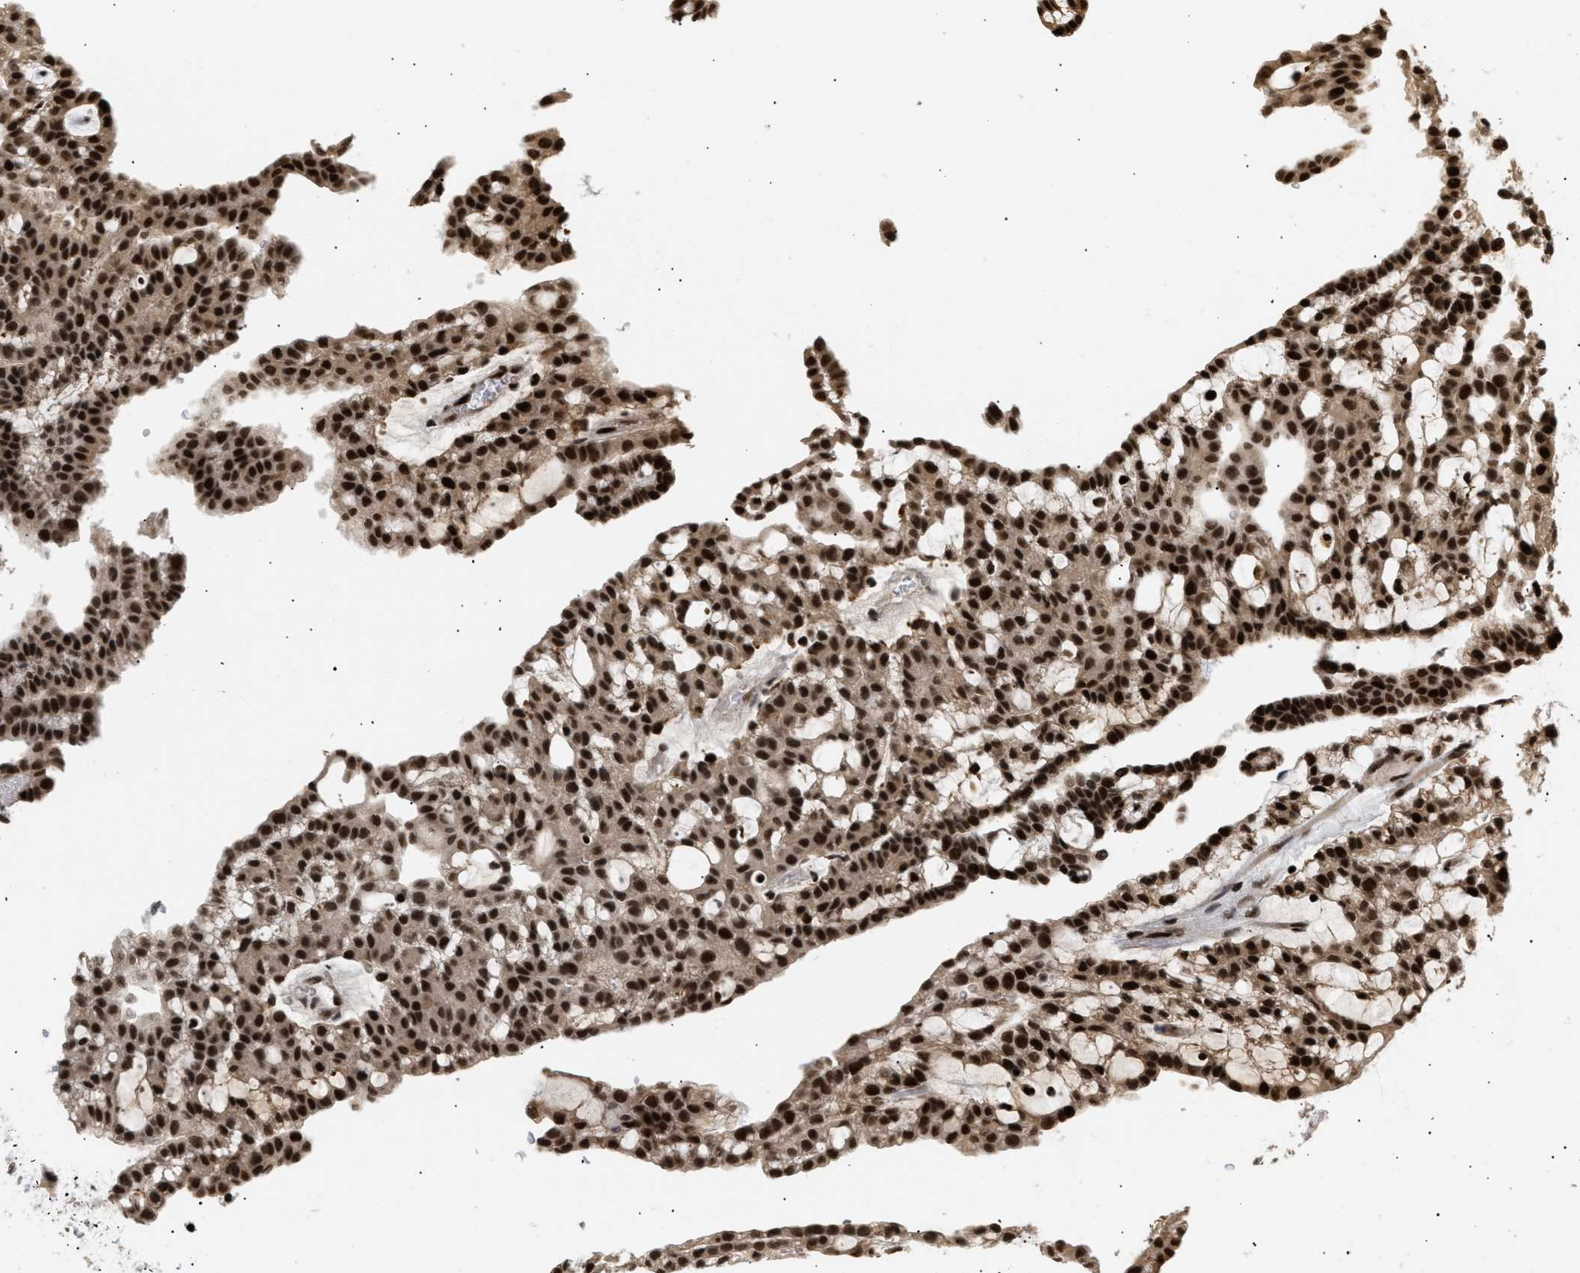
{"staining": {"intensity": "strong", "quantity": ">75%", "location": "cytoplasmic/membranous,nuclear"}, "tissue": "renal cancer", "cell_type": "Tumor cells", "image_type": "cancer", "snomed": [{"axis": "morphology", "description": "Adenocarcinoma, NOS"}, {"axis": "topography", "description": "Kidney"}], "caption": "An image of adenocarcinoma (renal) stained for a protein shows strong cytoplasmic/membranous and nuclear brown staining in tumor cells. Using DAB (brown) and hematoxylin (blue) stains, captured at high magnification using brightfield microscopy.", "gene": "RBM5", "patient": {"sex": "male", "age": 63}}